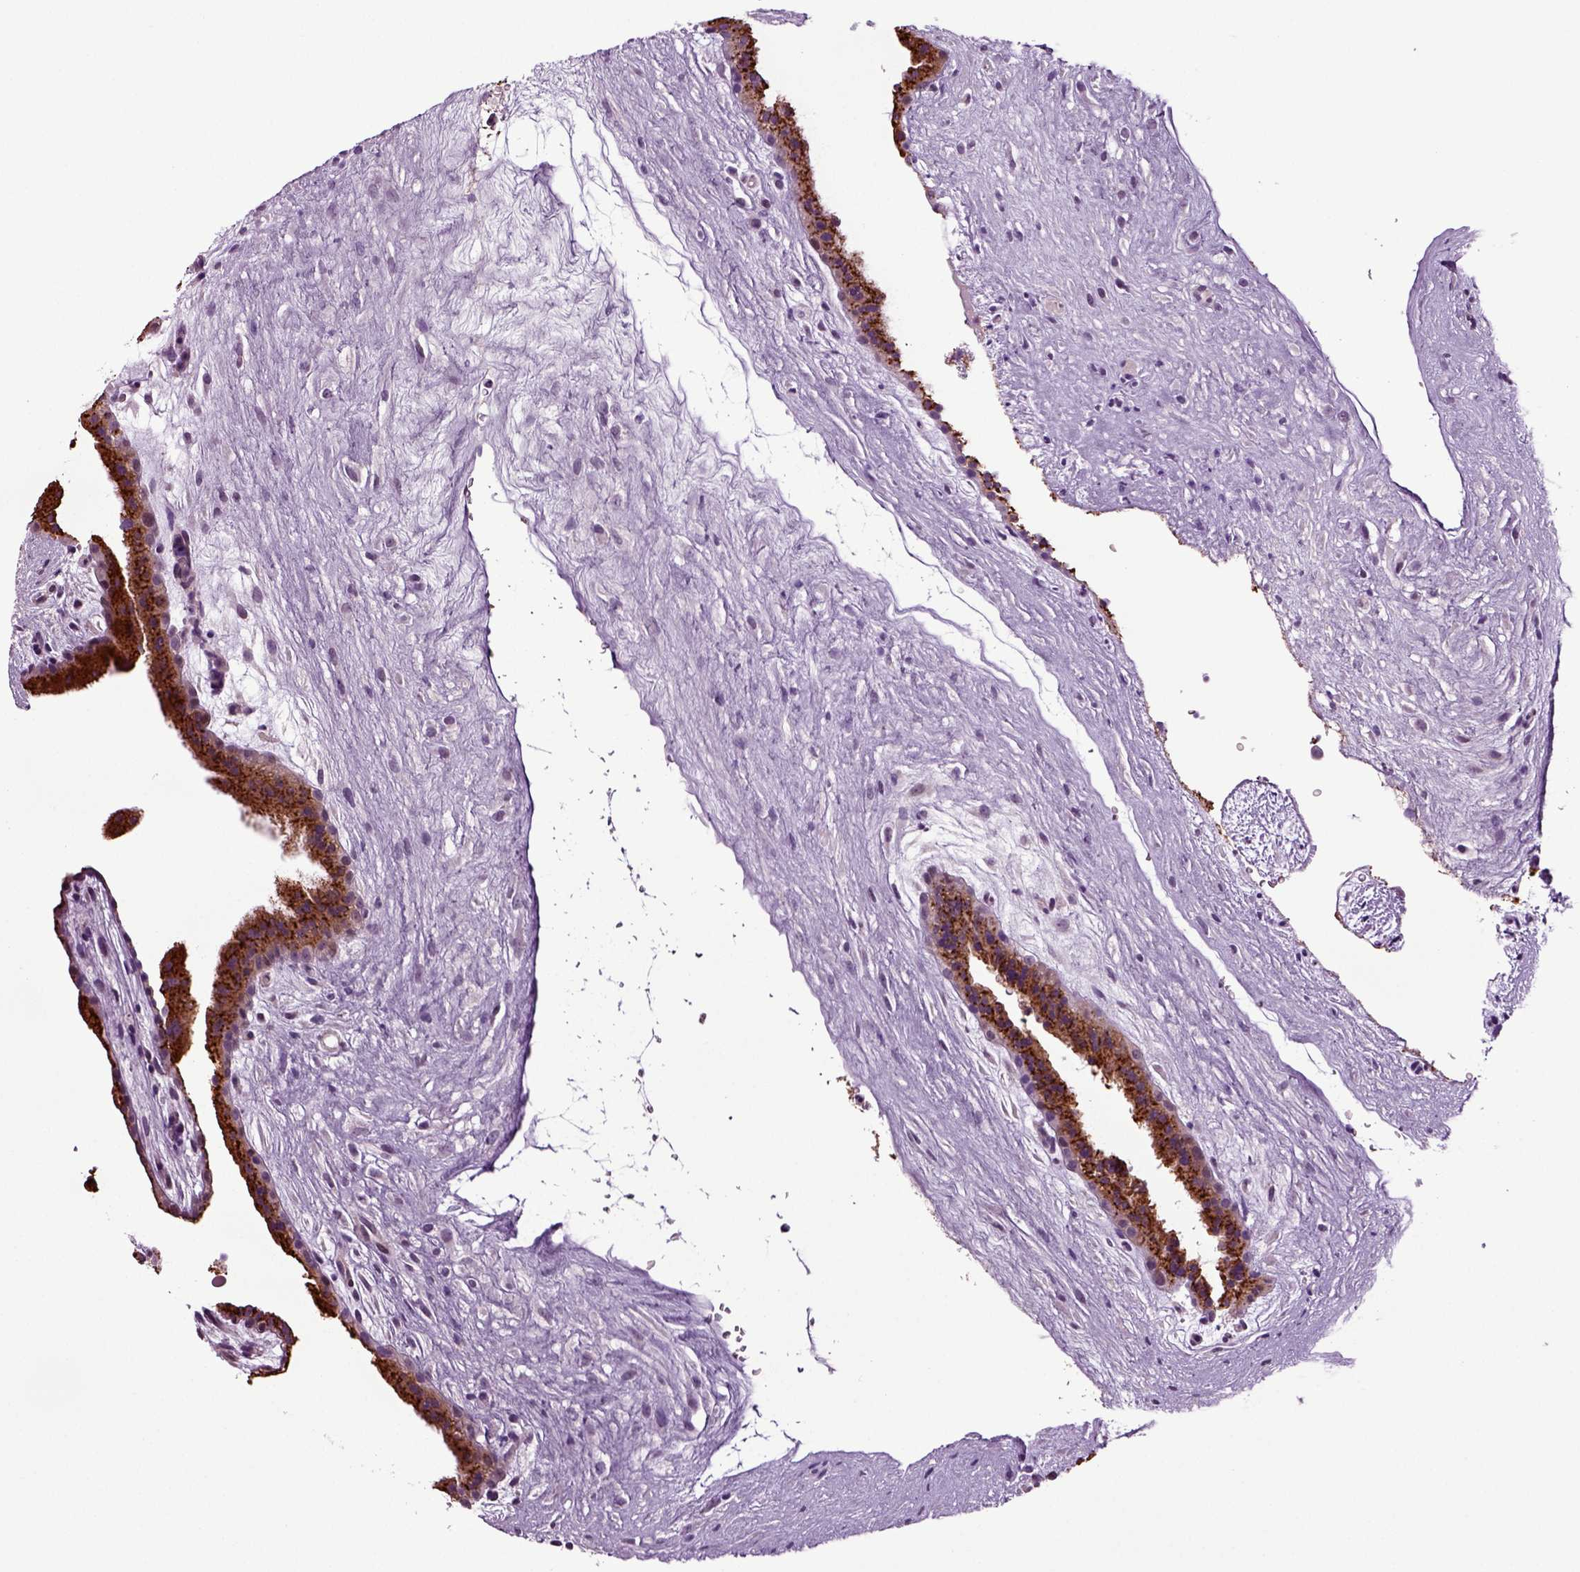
{"staining": {"intensity": "negative", "quantity": "none", "location": "none"}, "tissue": "placenta", "cell_type": "Decidual cells", "image_type": "normal", "snomed": [{"axis": "morphology", "description": "Normal tissue, NOS"}, {"axis": "topography", "description": "Placenta"}], "caption": "This is an immunohistochemistry image of unremarkable placenta. There is no positivity in decidual cells.", "gene": "PLCH2", "patient": {"sex": "female", "age": 19}}